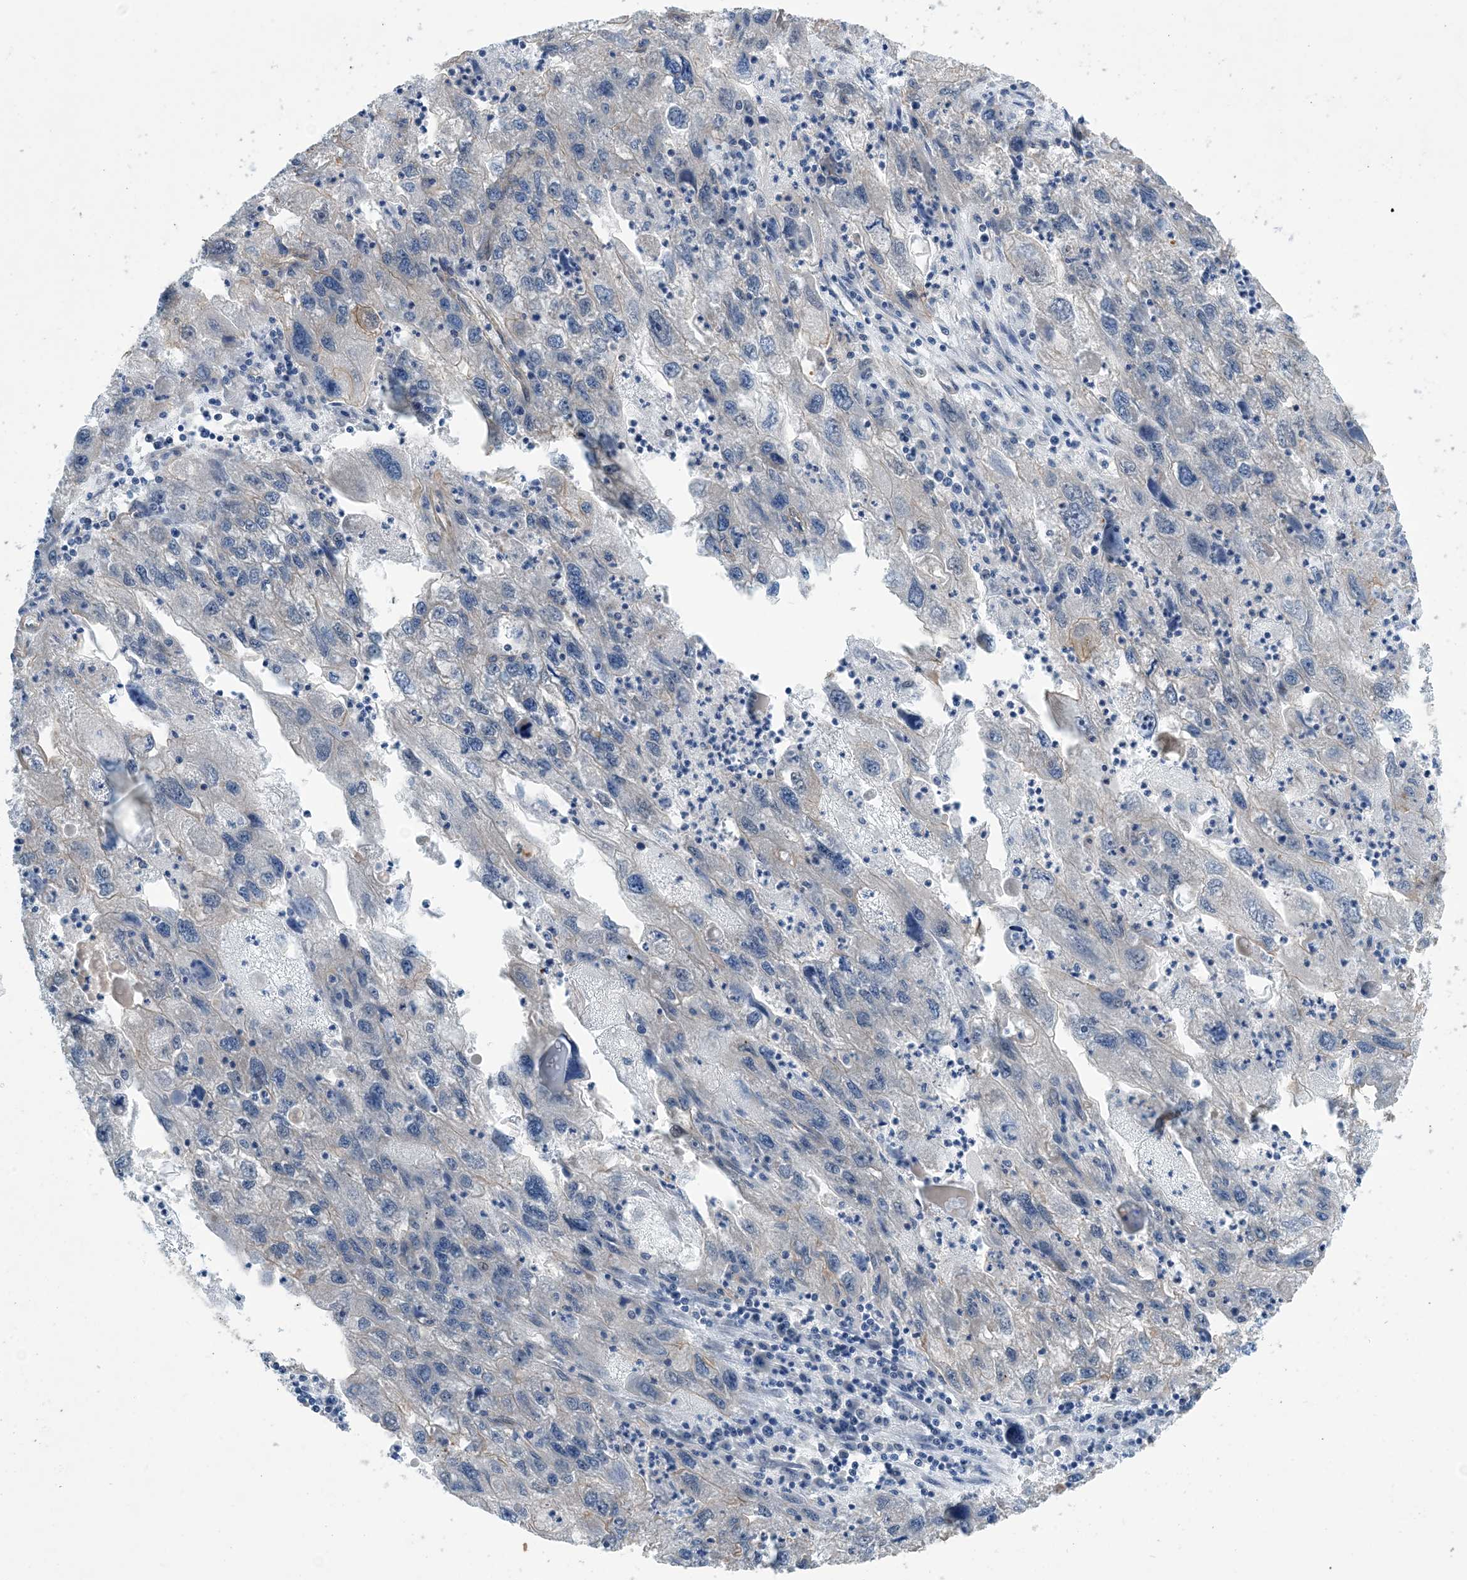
{"staining": {"intensity": "weak", "quantity": "<25%", "location": "cytoplasmic/membranous"}, "tissue": "endometrial cancer", "cell_type": "Tumor cells", "image_type": "cancer", "snomed": [{"axis": "morphology", "description": "Adenocarcinoma, NOS"}, {"axis": "topography", "description": "Endometrium"}], "caption": "The histopathology image demonstrates no significant positivity in tumor cells of endometrial adenocarcinoma.", "gene": "EHBP1", "patient": {"sex": "female", "age": 49}}